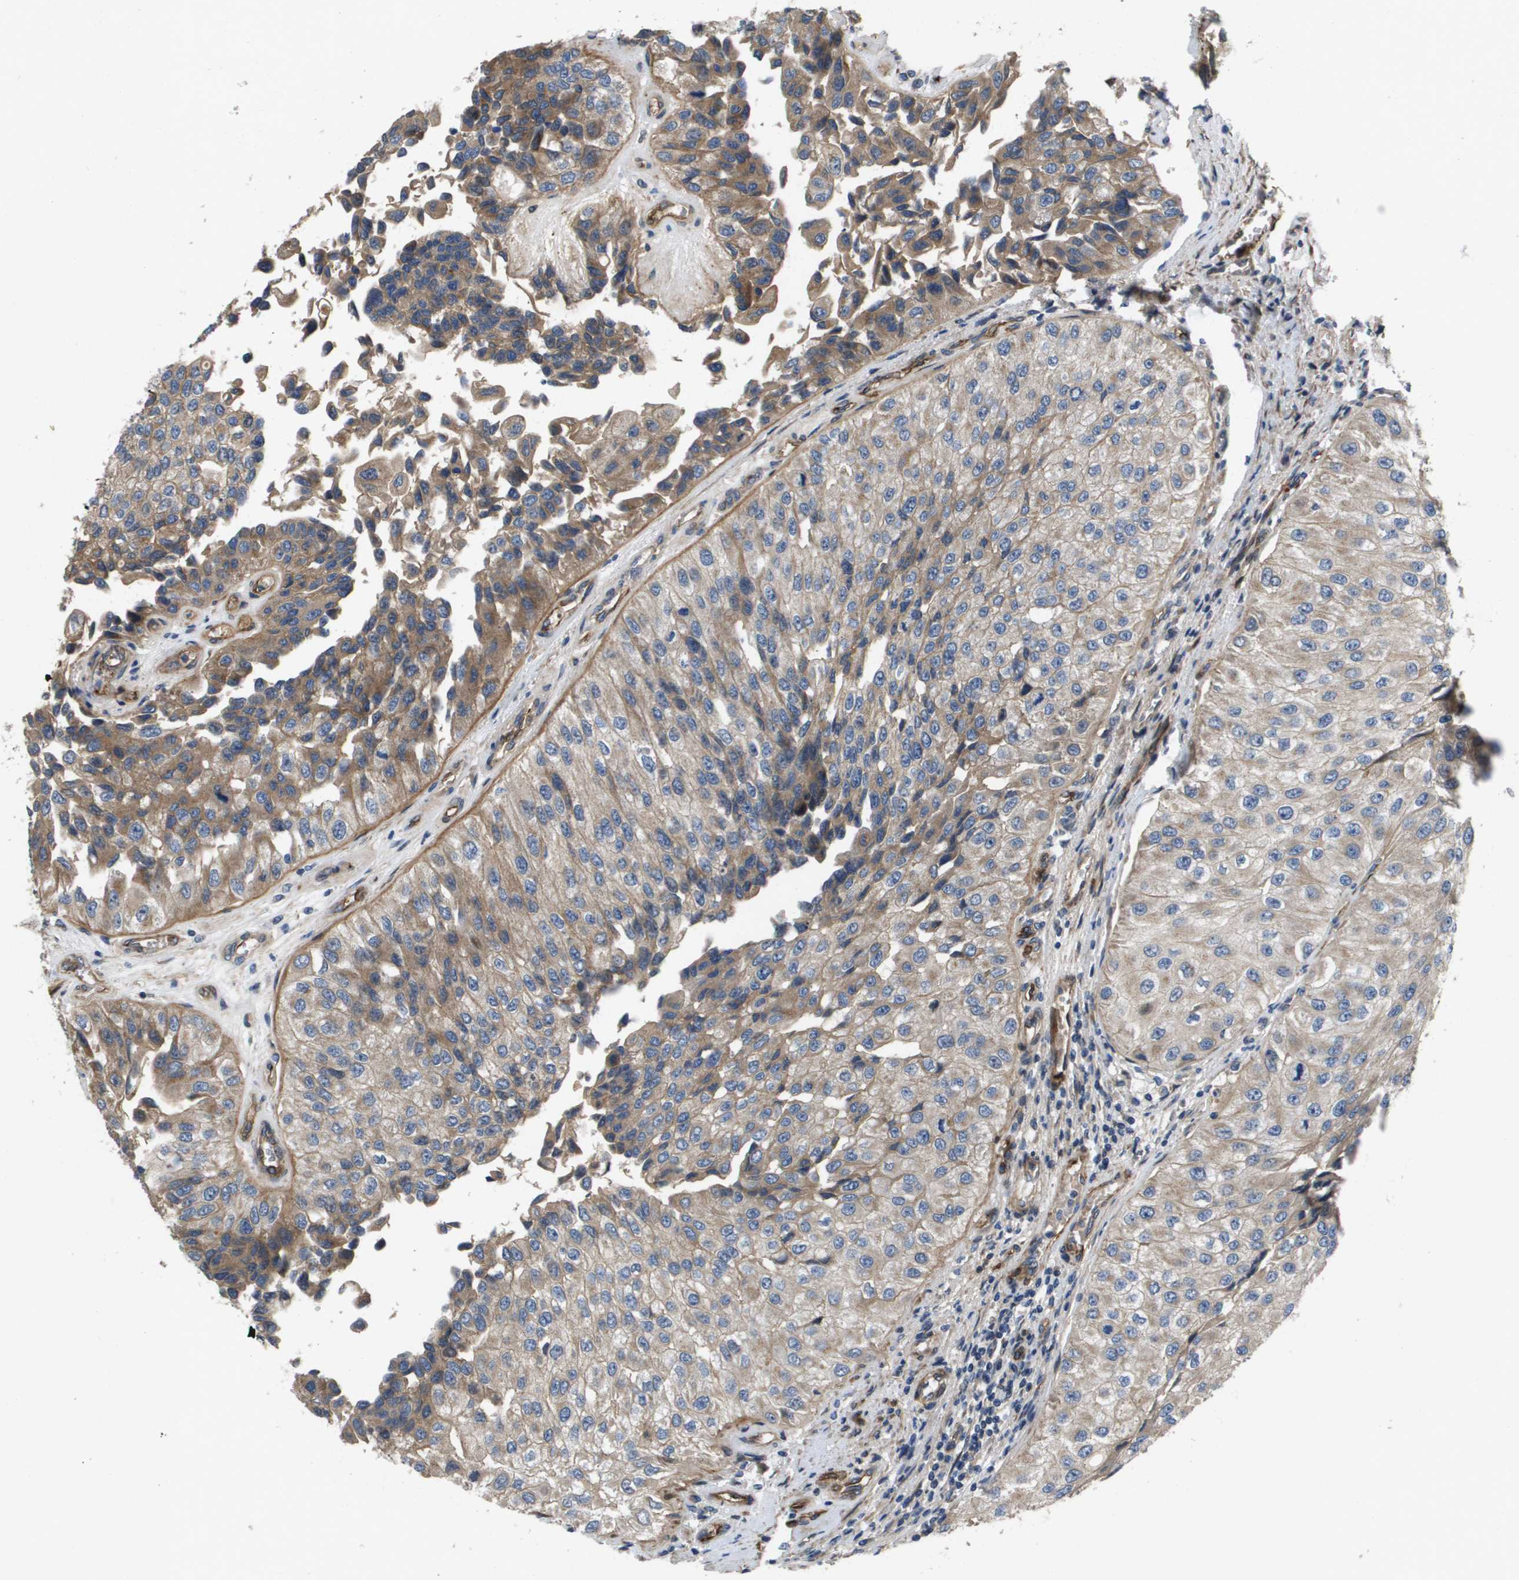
{"staining": {"intensity": "moderate", "quantity": "25%-75%", "location": "cytoplasmic/membranous"}, "tissue": "urothelial cancer", "cell_type": "Tumor cells", "image_type": "cancer", "snomed": [{"axis": "morphology", "description": "Urothelial carcinoma, High grade"}, {"axis": "topography", "description": "Kidney"}, {"axis": "topography", "description": "Urinary bladder"}], "caption": "Urothelial cancer stained for a protein displays moderate cytoplasmic/membranous positivity in tumor cells.", "gene": "ENTPD2", "patient": {"sex": "male", "age": 77}}